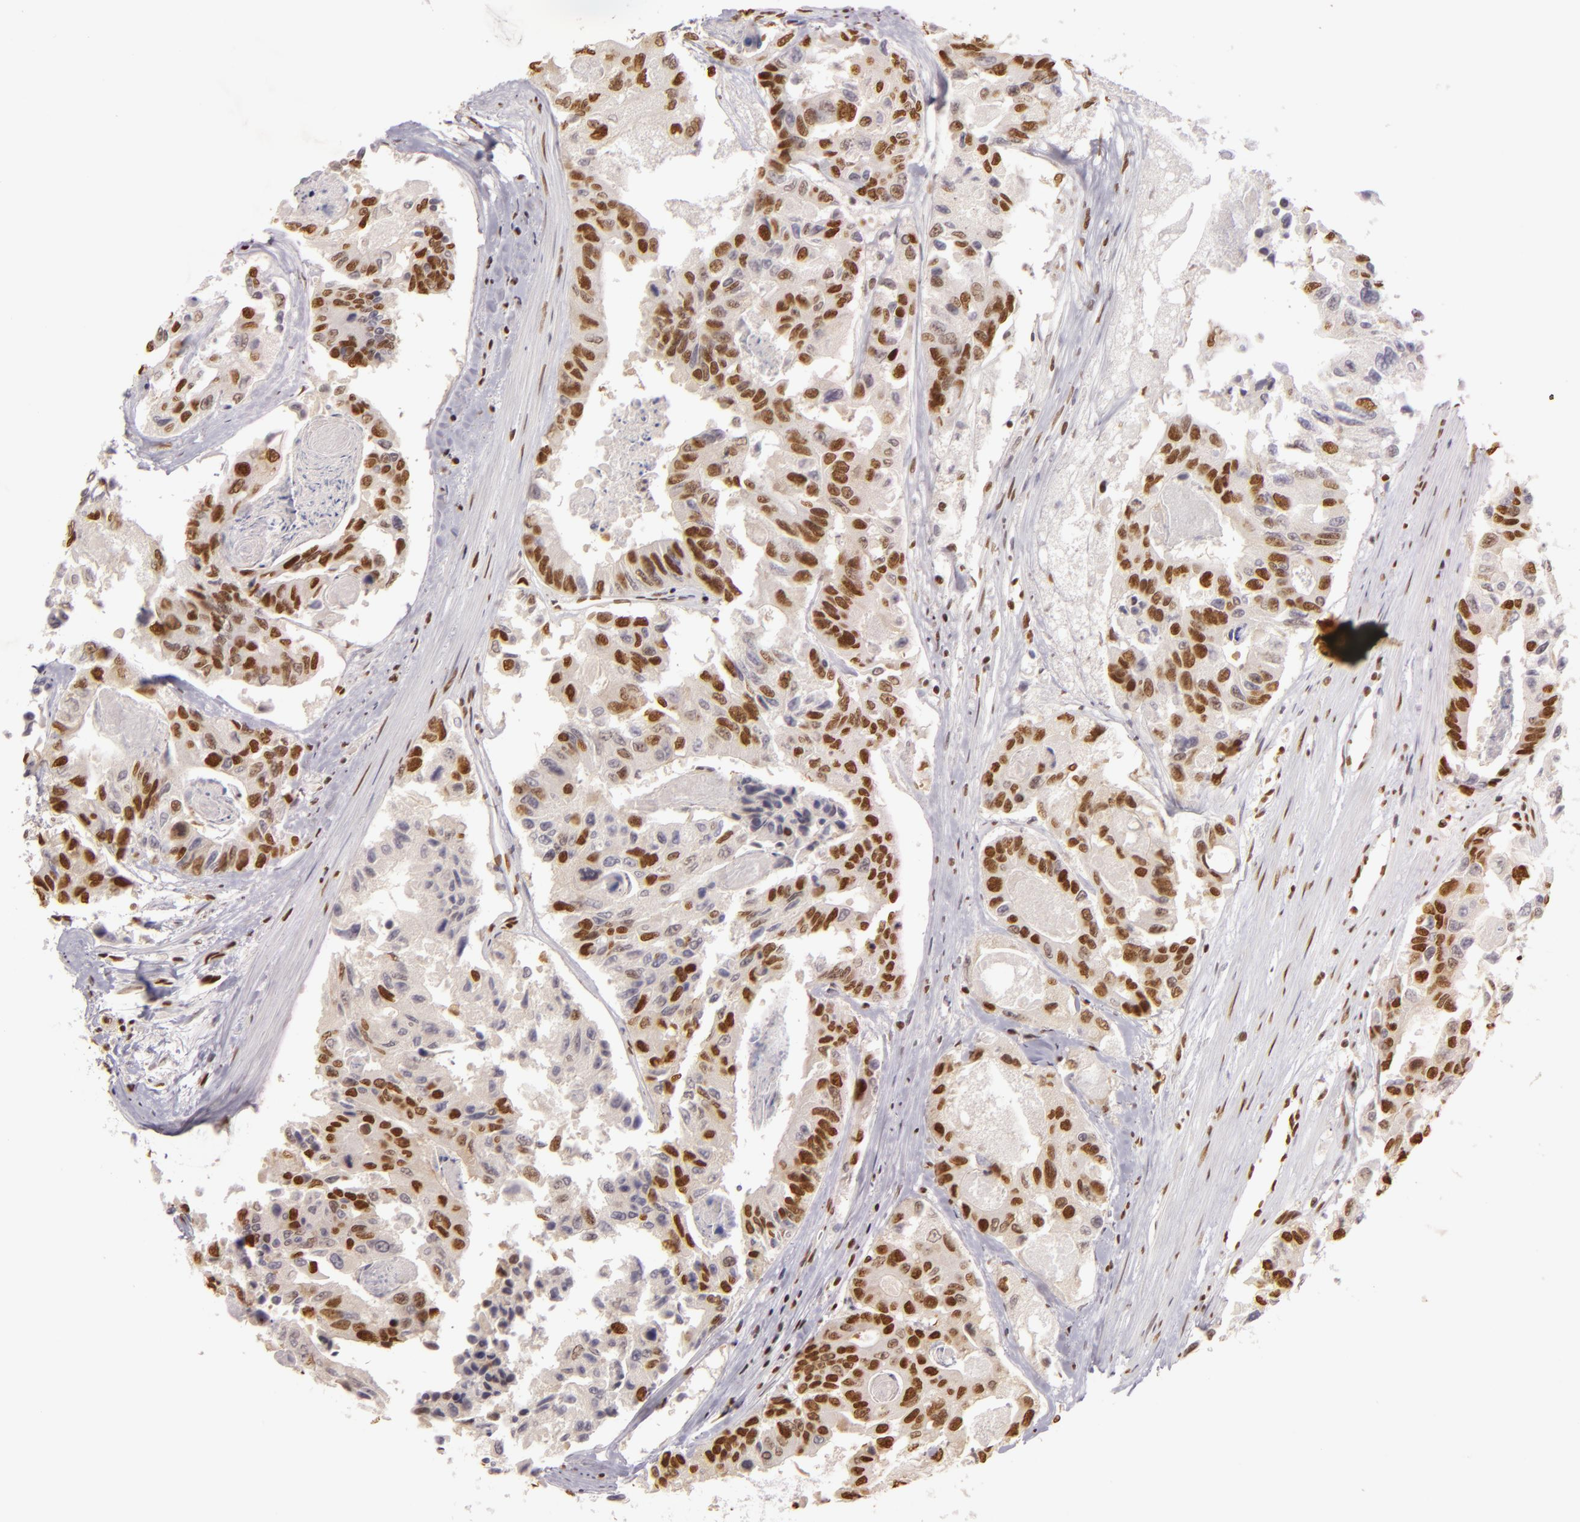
{"staining": {"intensity": "moderate", "quantity": ">75%", "location": "nuclear"}, "tissue": "colorectal cancer", "cell_type": "Tumor cells", "image_type": "cancer", "snomed": [{"axis": "morphology", "description": "Adenocarcinoma, NOS"}, {"axis": "topography", "description": "Colon"}], "caption": "A micrograph of human colorectal cancer (adenocarcinoma) stained for a protein demonstrates moderate nuclear brown staining in tumor cells.", "gene": "PAPOLA", "patient": {"sex": "female", "age": 86}}